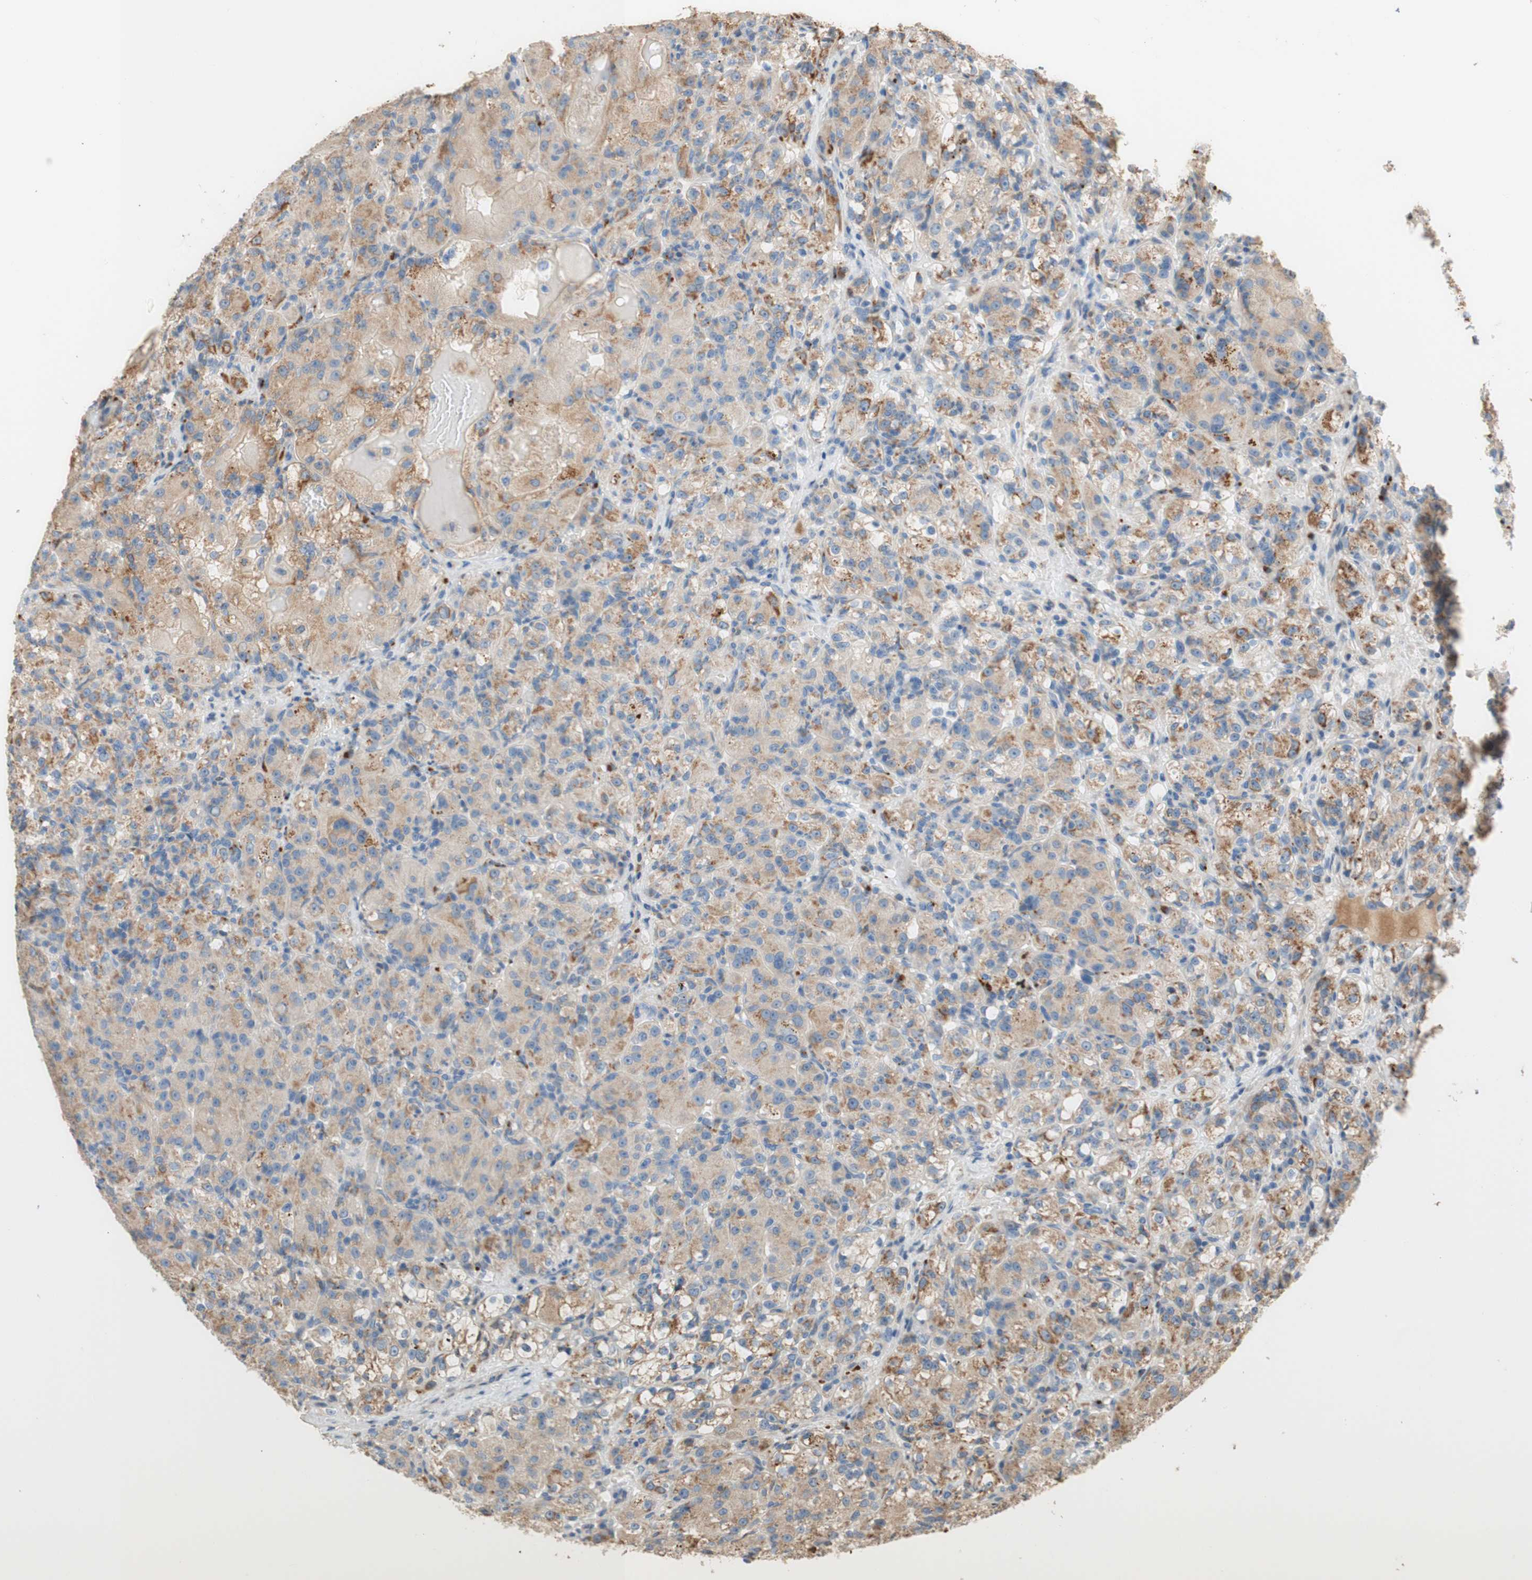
{"staining": {"intensity": "weak", "quantity": ">75%", "location": "cytoplasmic/membranous"}, "tissue": "renal cancer", "cell_type": "Tumor cells", "image_type": "cancer", "snomed": [{"axis": "morphology", "description": "Adenocarcinoma, NOS"}, {"axis": "topography", "description": "Kidney"}], "caption": "Adenocarcinoma (renal) stained with DAB immunohistochemistry reveals low levels of weak cytoplasmic/membranous expression in about >75% of tumor cells.", "gene": "PTPN21", "patient": {"sex": "male", "age": 61}}